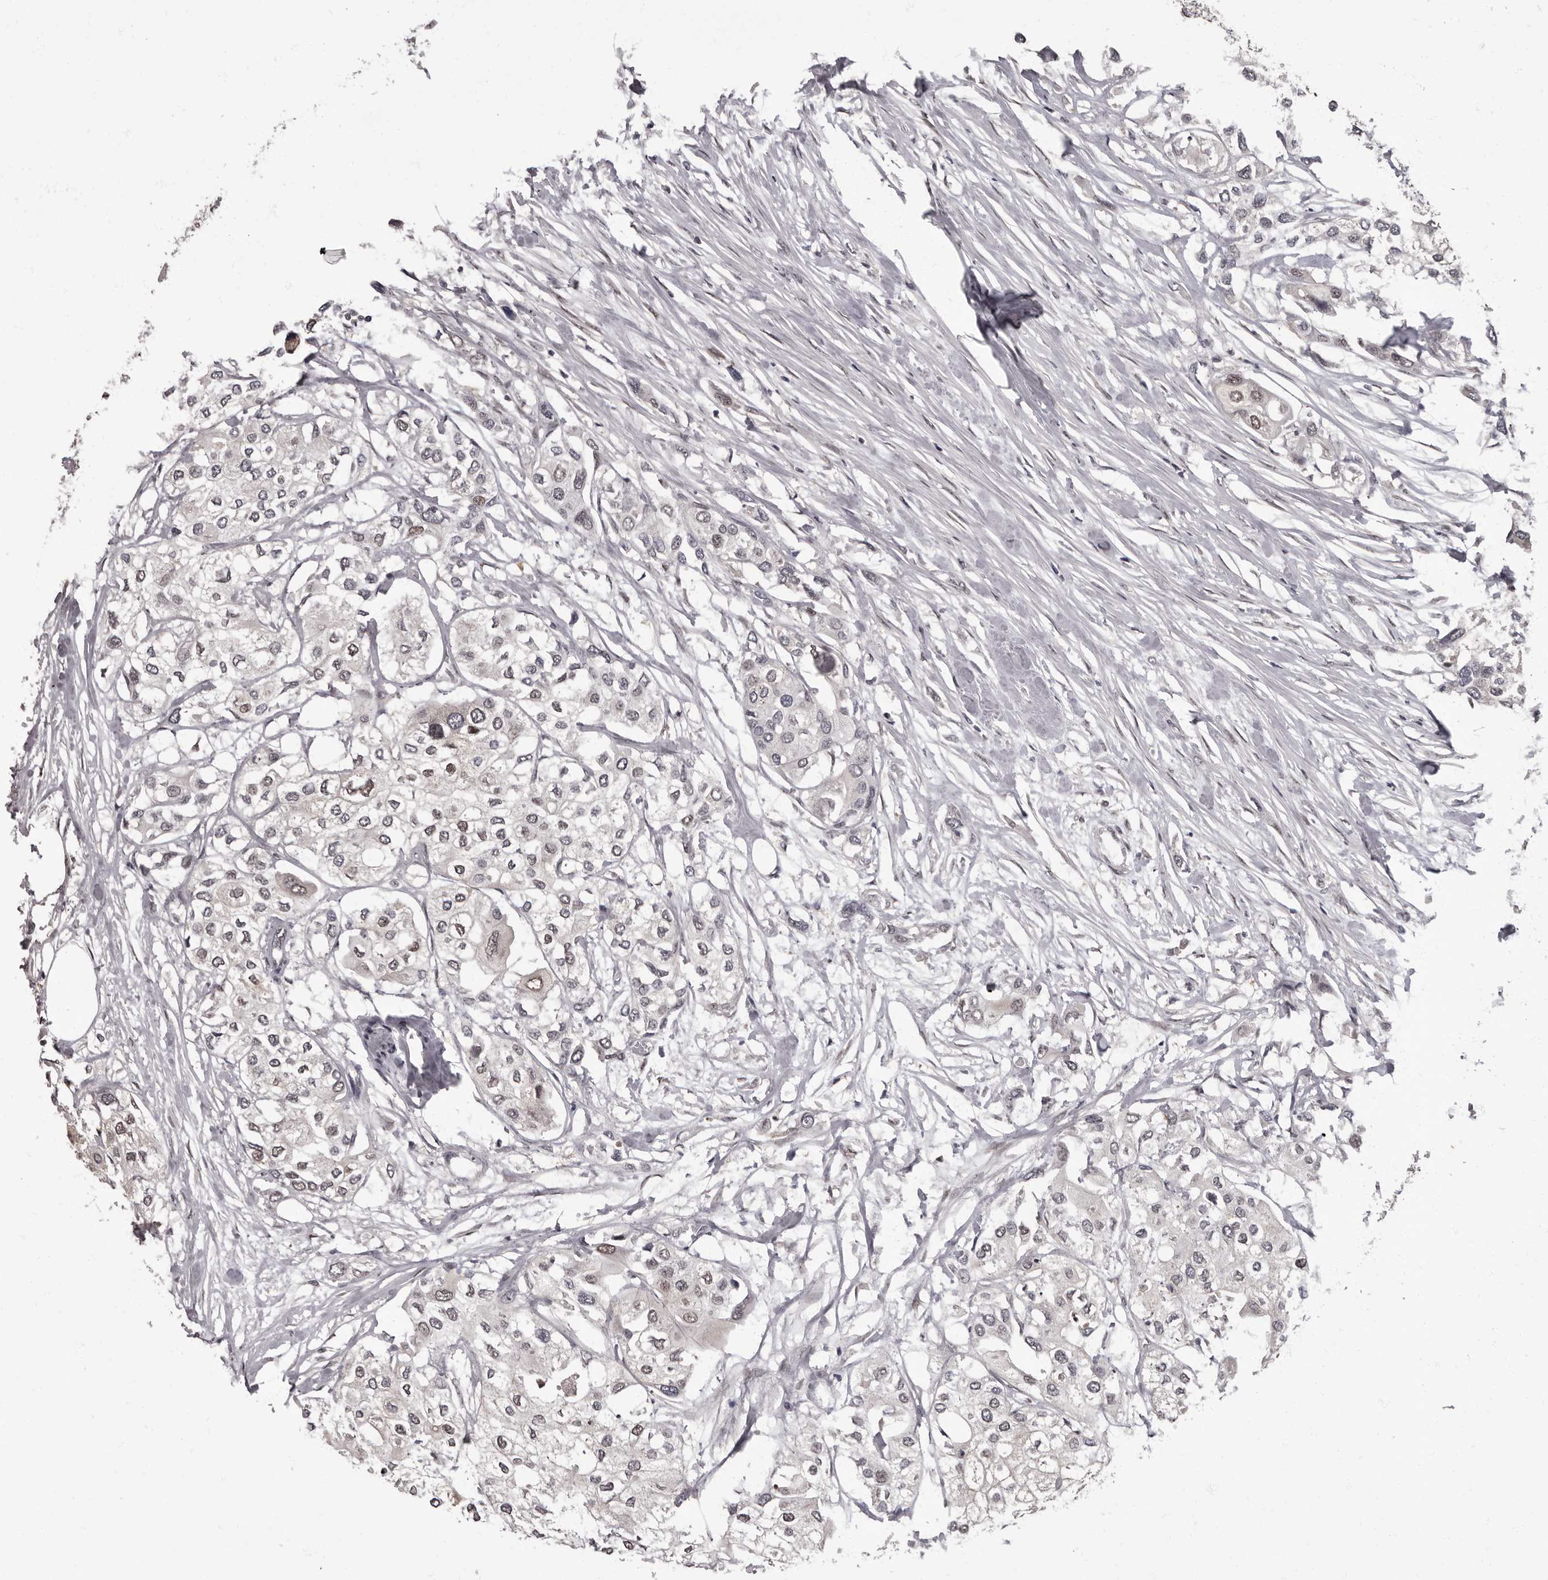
{"staining": {"intensity": "weak", "quantity": "25%-75%", "location": "nuclear"}, "tissue": "urothelial cancer", "cell_type": "Tumor cells", "image_type": "cancer", "snomed": [{"axis": "morphology", "description": "Urothelial carcinoma, High grade"}, {"axis": "topography", "description": "Urinary bladder"}], "caption": "Protein expression analysis of high-grade urothelial carcinoma shows weak nuclear positivity in about 25%-75% of tumor cells. (brown staining indicates protein expression, while blue staining denotes nuclei).", "gene": "C1orf50", "patient": {"sex": "male", "age": 64}}